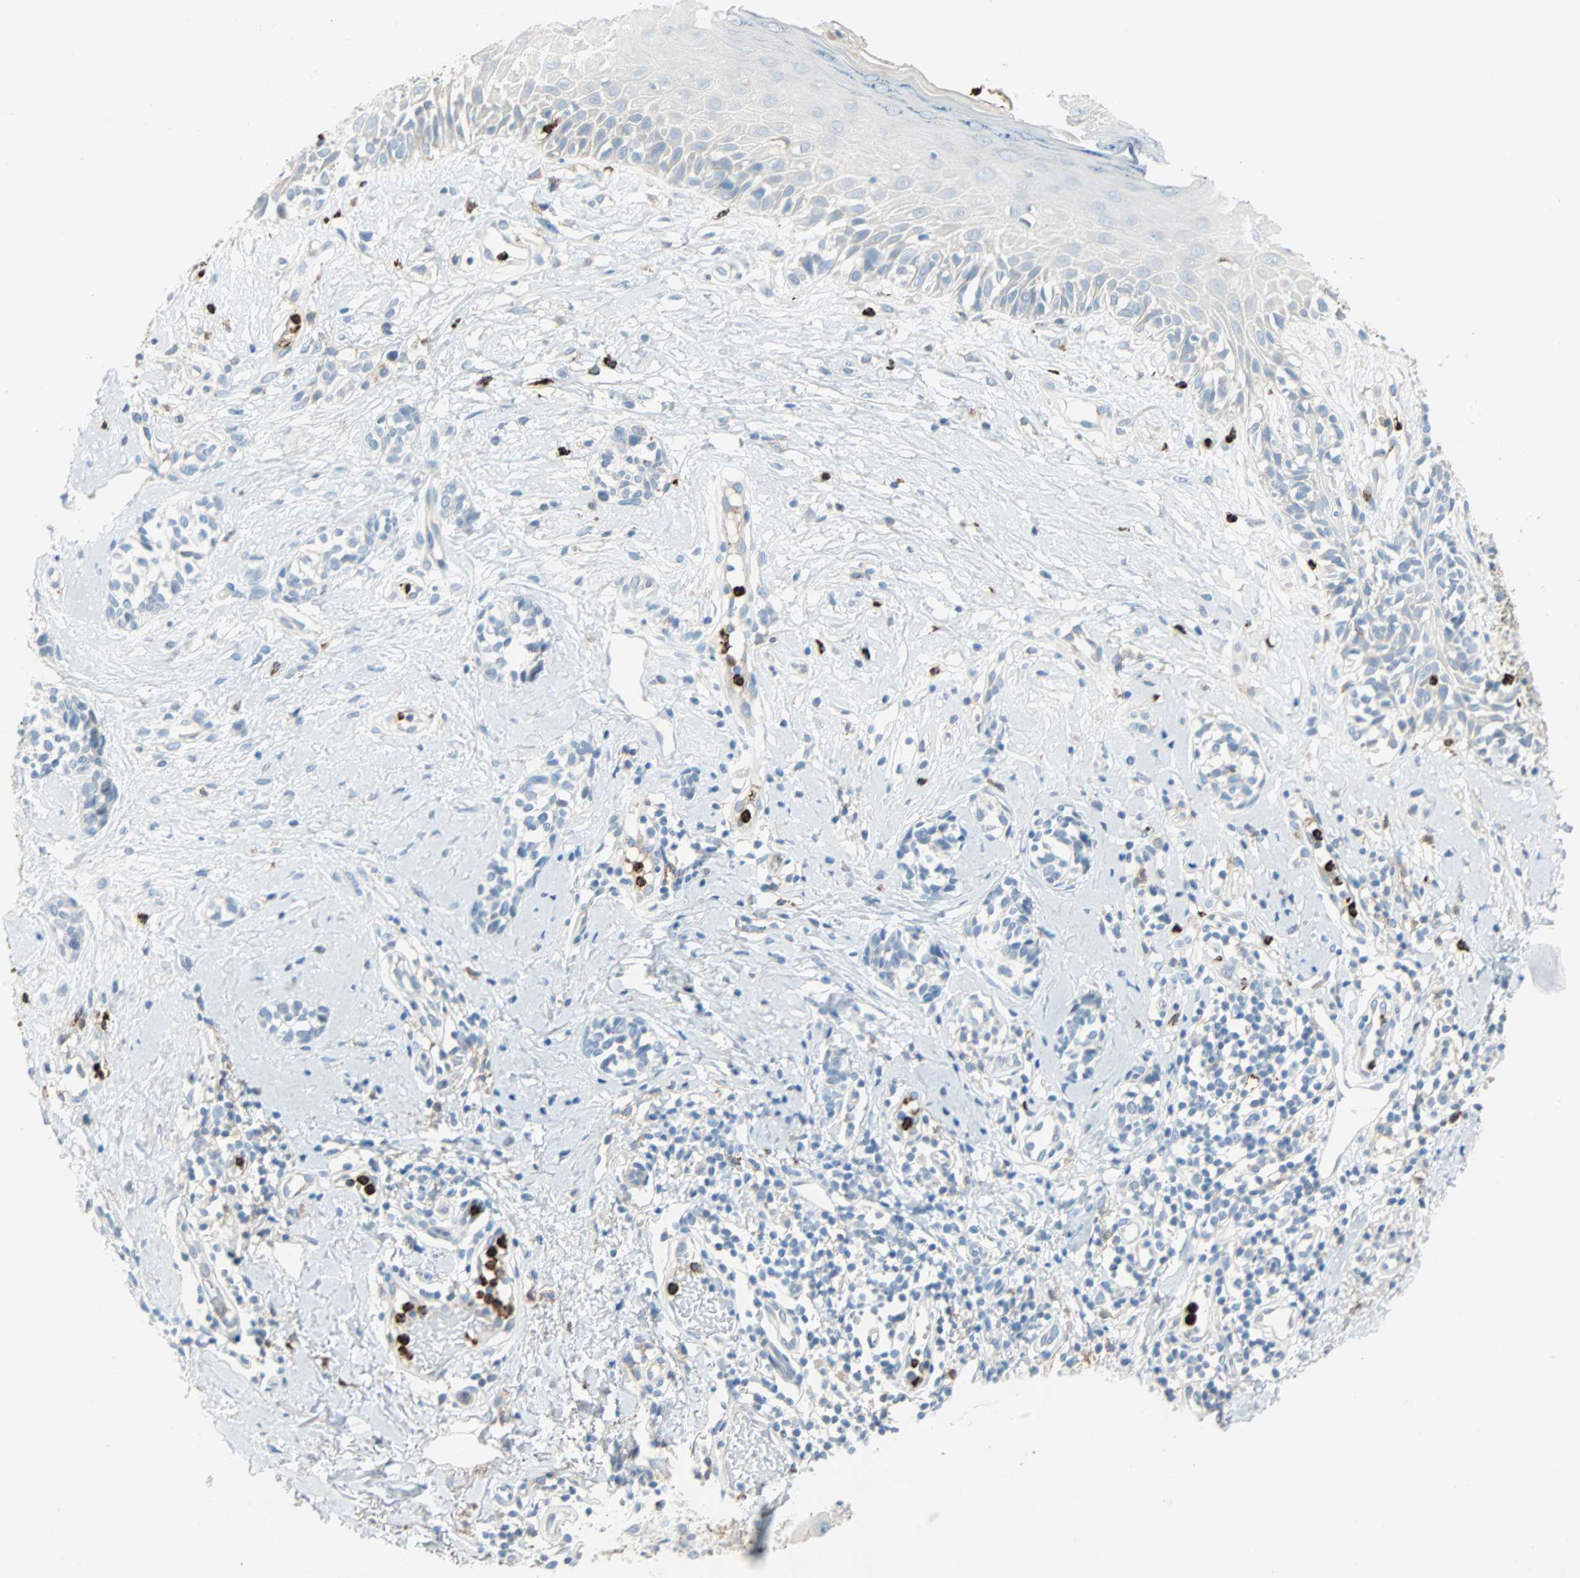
{"staining": {"intensity": "negative", "quantity": "none", "location": "none"}, "tissue": "melanoma", "cell_type": "Tumor cells", "image_type": "cancer", "snomed": [{"axis": "morphology", "description": "Malignant melanoma, NOS"}, {"axis": "topography", "description": "Skin"}], "caption": "DAB (3,3'-diaminobenzidine) immunohistochemical staining of human malignant melanoma displays no significant staining in tumor cells. Brightfield microscopy of immunohistochemistry (IHC) stained with DAB (3,3'-diaminobenzidine) (brown) and hematoxylin (blue), captured at high magnification.", "gene": "CLEC4A", "patient": {"sex": "male", "age": 64}}